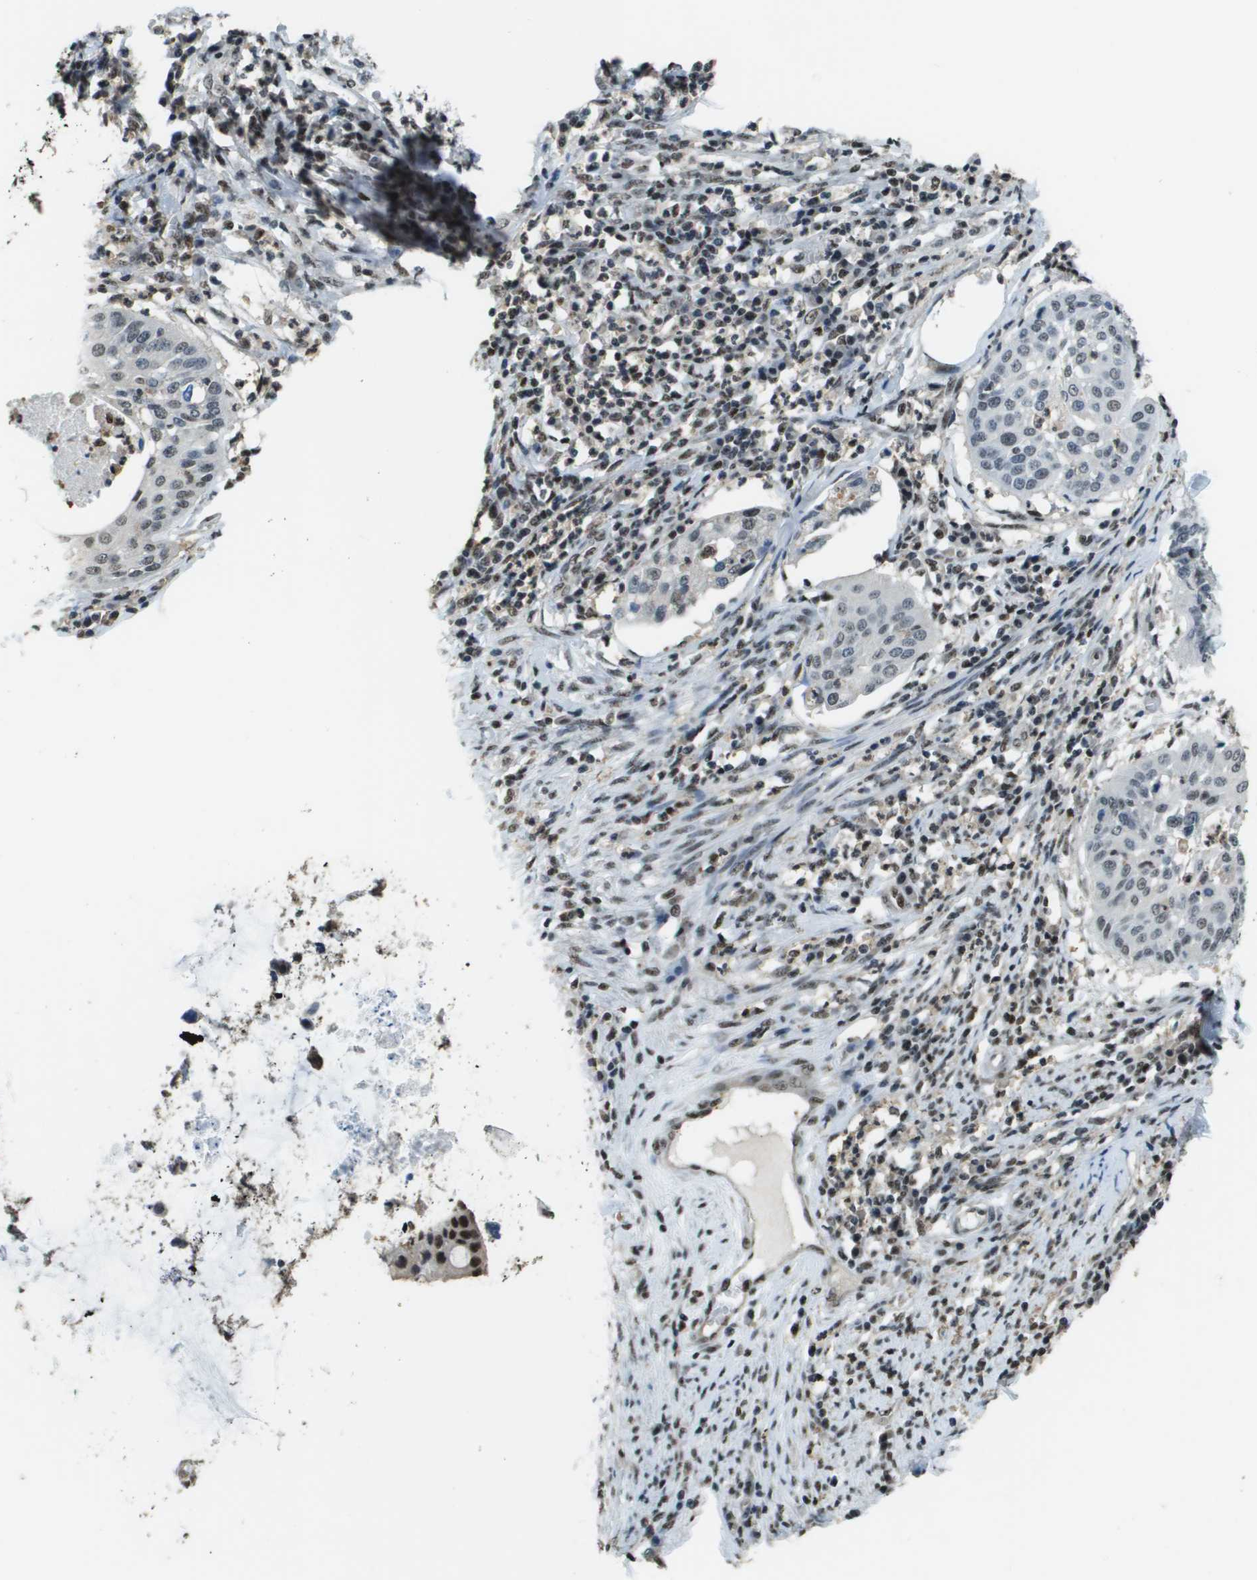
{"staining": {"intensity": "weak", "quantity": "<25%", "location": "nuclear"}, "tissue": "cervical cancer", "cell_type": "Tumor cells", "image_type": "cancer", "snomed": [{"axis": "morphology", "description": "Normal tissue, NOS"}, {"axis": "morphology", "description": "Squamous cell carcinoma, NOS"}, {"axis": "topography", "description": "Cervix"}], "caption": "IHC image of cervical cancer (squamous cell carcinoma) stained for a protein (brown), which demonstrates no staining in tumor cells.", "gene": "SP100", "patient": {"sex": "female", "age": 39}}